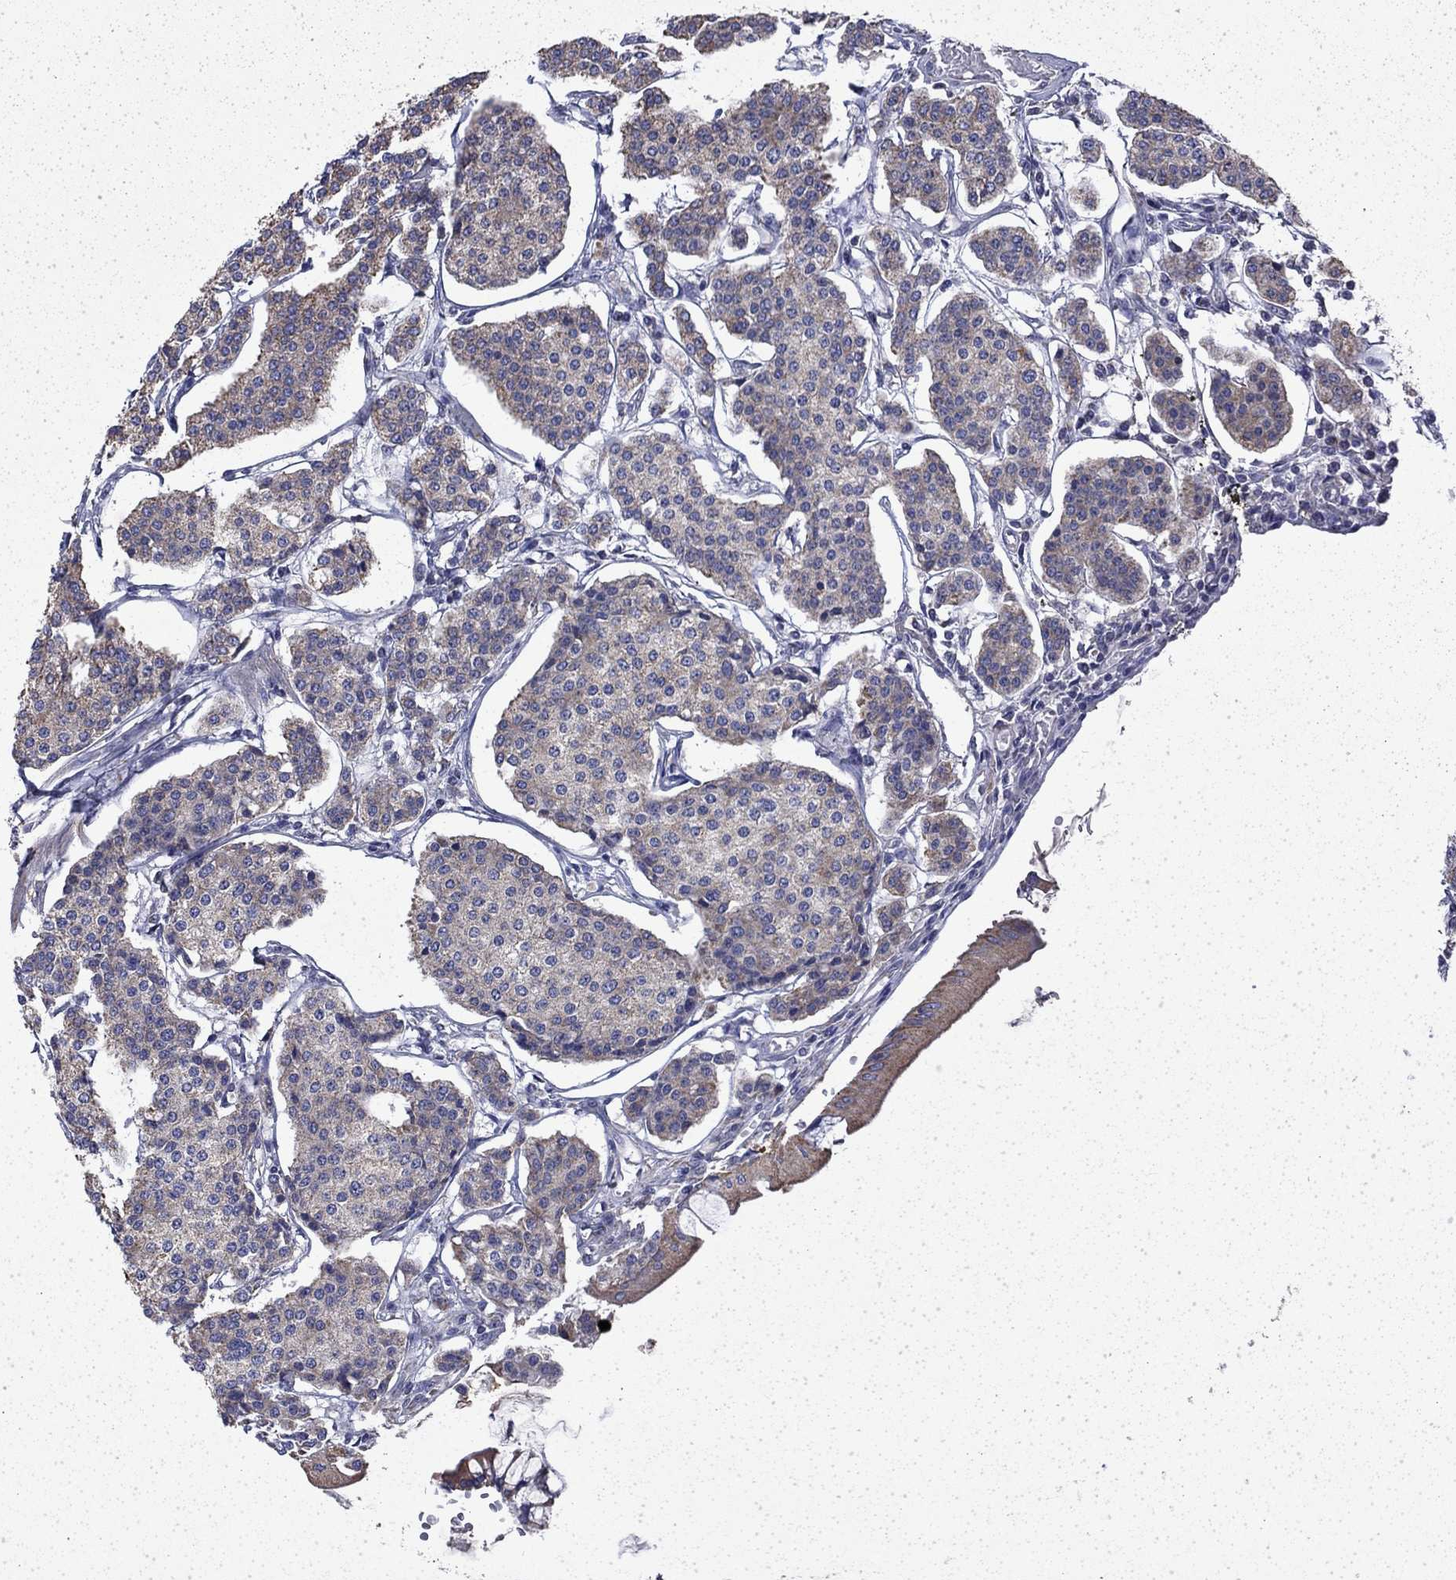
{"staining": {"intensity": "weak", "quantity": "<25%", "location": "cytoplasmic/membranous"}, "tissue": "carcinoid", "cell_type": "Tumor cells", "image_type": "cancer", "snomed": [{"axis": "morphology", "description": "Carcinoid, malignant, NOS"}, {"axis": "topography", "description": "Small intestine"}], "caption": "An immunohistochemistry photomicrograph of malignant carcinoid is shown. There is no staining in tumor cells of malignant carcinoid.", "gene": "DTNA", "patient": {"sex": "female", "age": 65}}